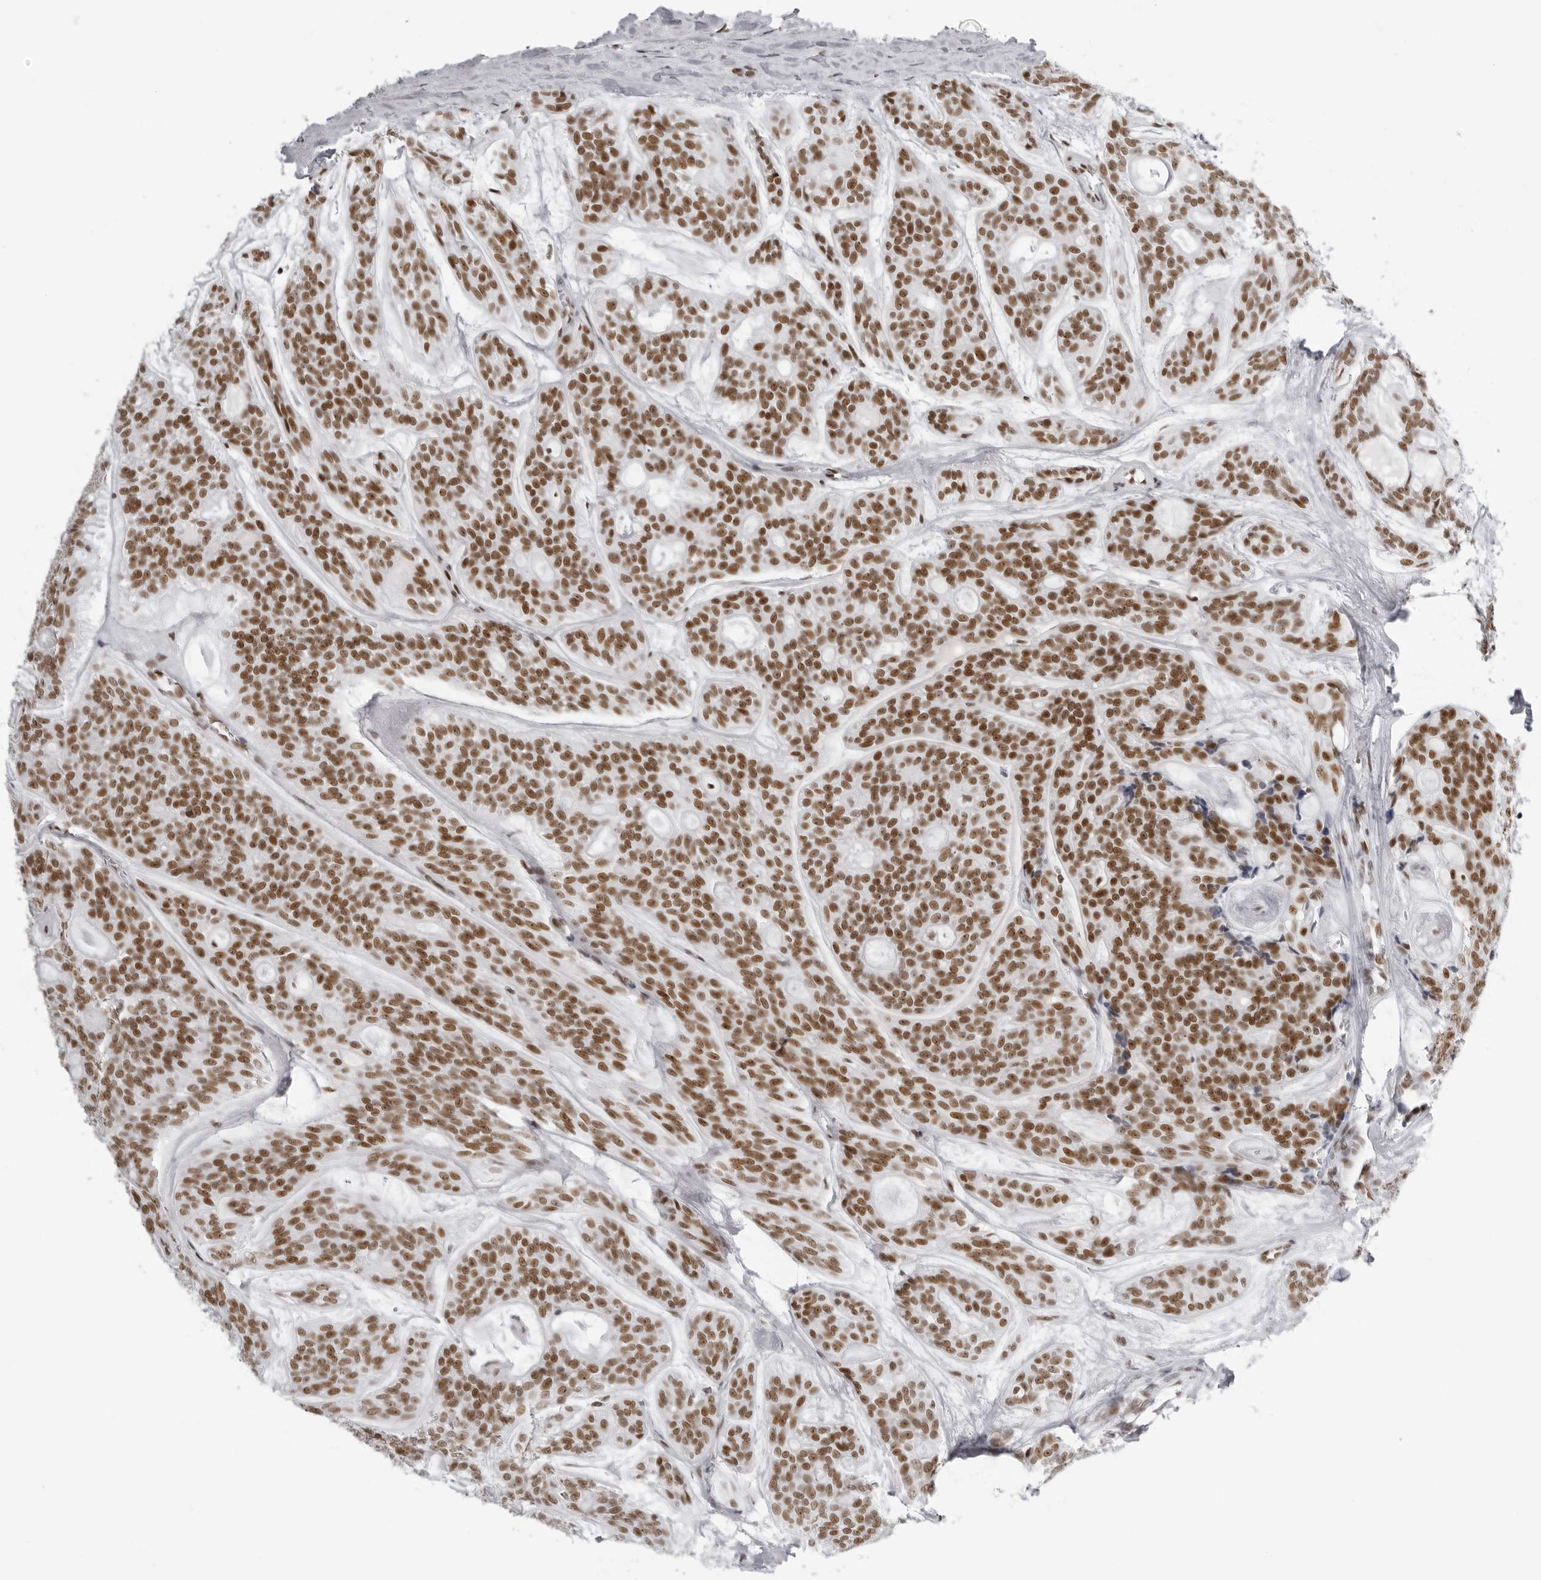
{"staining": {"intensity": "strong", "quantity": ">75%", "location": "nuclear"}, "tissue": "head and neck cancer", "cell_type": "Tumor cells", "image_type": "cancer", "snomed": [{"axis": "morphology", "description": "Adenocarcinoma, NOS"}, {"axis": "topography", "description": "Head-Neck"}], "caption": "The histopathology image displays a brown stain indicating the presence of a protein in the nuclear of tumor cells in head and neck cancer (adenocarcinoma). The staining was performed using DAB, with brown indicating positive protein expression. Nuclei are stained blue with hematoxylin.", "gene": "IRF2BP2", "patient": {"sex": "male", "age": 66}}